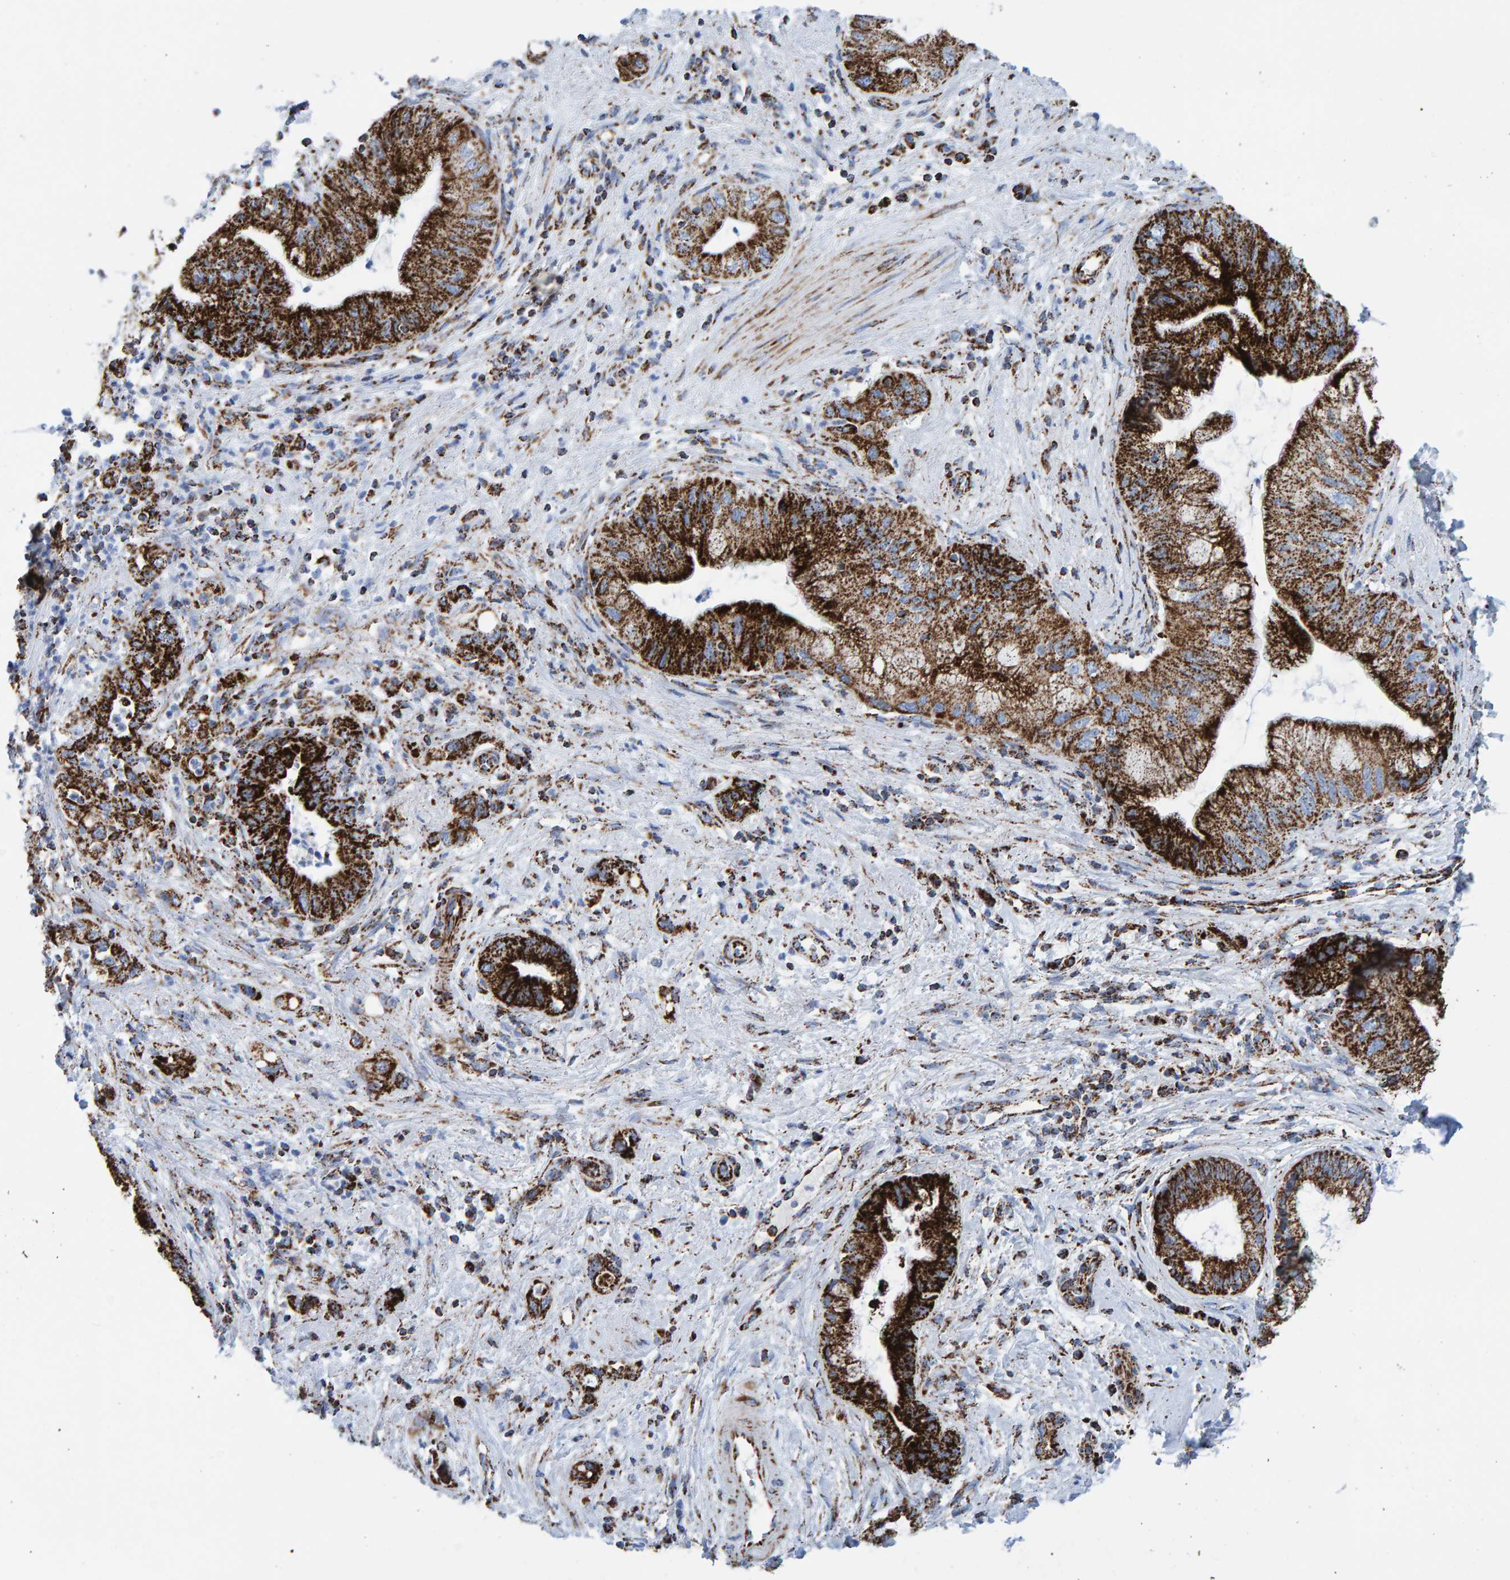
{"staining": {"intensity": "strong", "quantity": ">75%", "location": "cytoplasmic/membranous"}, "tissue": "pancreatic cancer", "cell_type": "Tumor cells", "image_type": "cancer", "snomed": [{"axis": "morphology", "description": "Adenocarcinoma, NOS"}, {"axis": "topography", "description": "Pancreas"}], "caption": "IHC of human pancreatic adenocarcinoma exhibits high levels of strong cytoplasmic/membranous staining in about >75% of tumor cells. (brown staining indicates protein expression, while blue staining denotes nuclei).", "gene": "ENSG00000262660", "patient": {"sex": "female", "age": 73}}